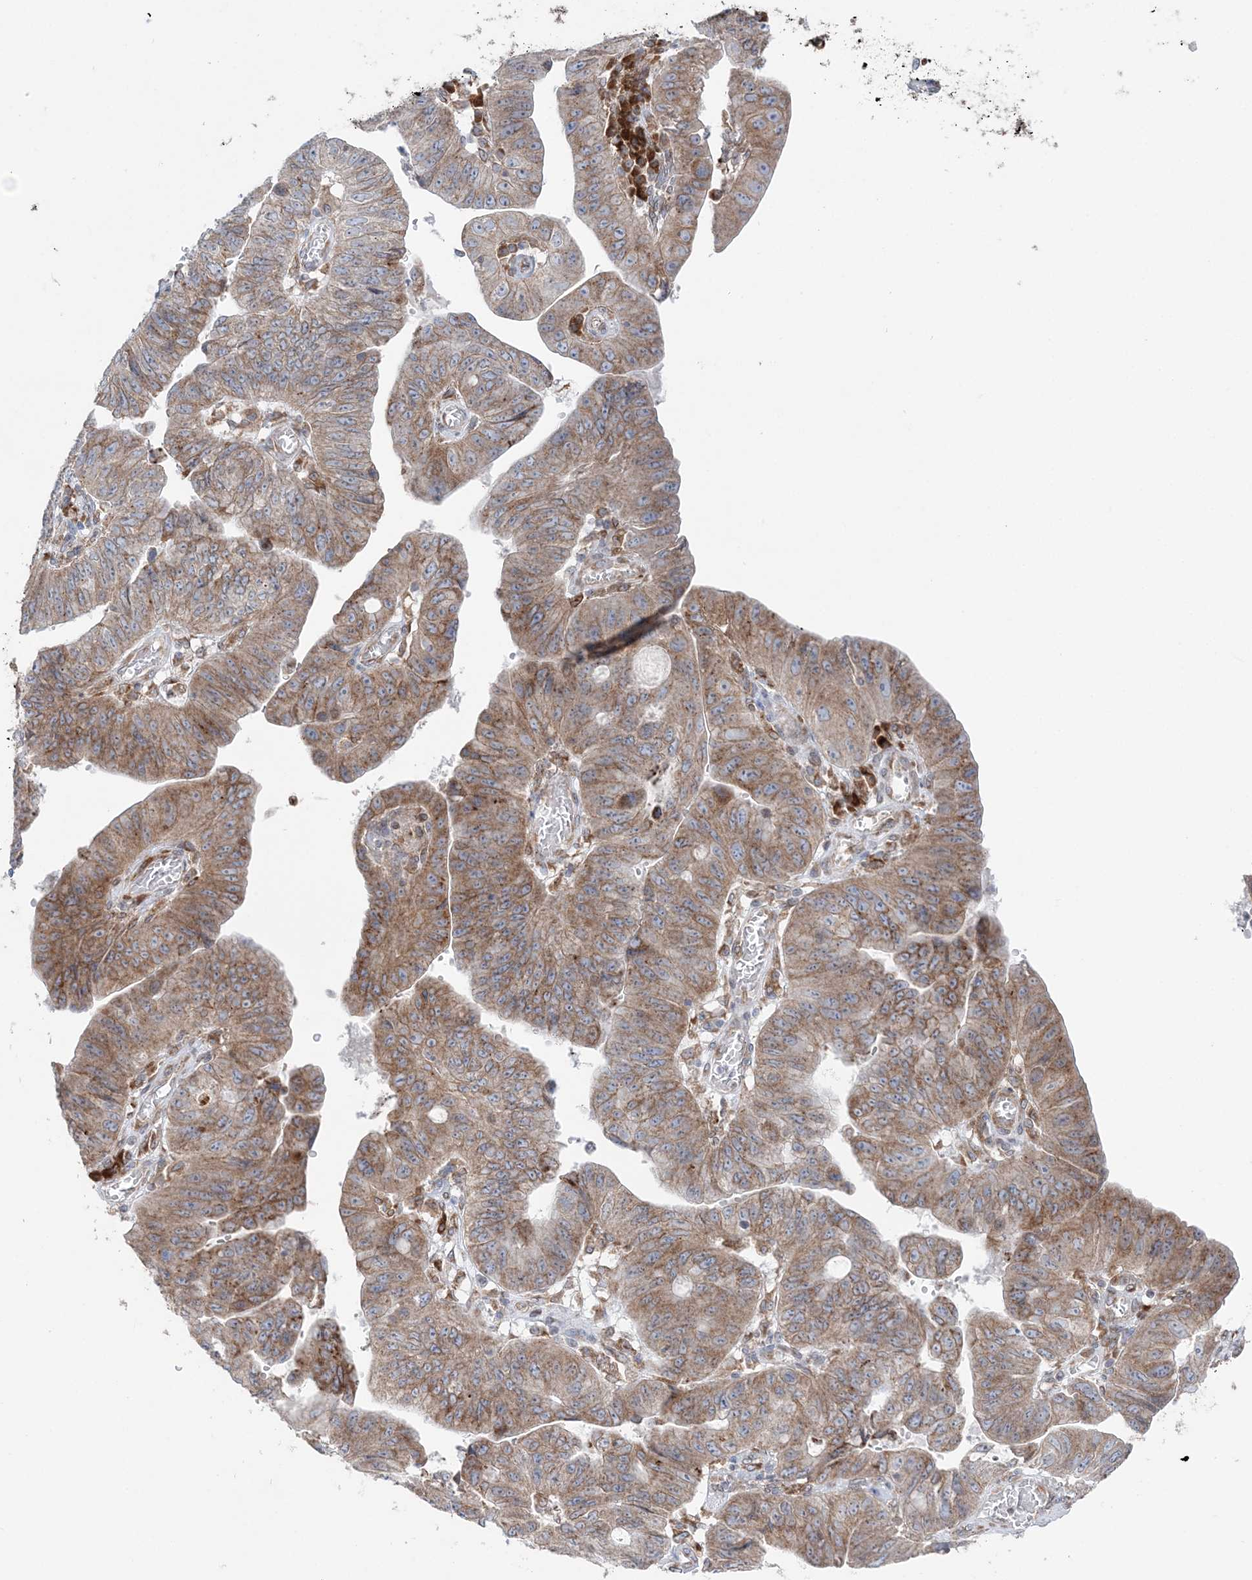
{"staining": {"intensity": "moderate", "quantity": ">75%", "location": "cytoplasmic/membranous"}, "tissue": "stomach cancer", "cell_type": "Tumor cells", "image_type": "cancer", "snomed": [{"axis": "morphology", "description": "Adenocarcinoma, NOS"}, {"axis": "topography", "description": "Stomach"}], "caption": "Immunohistochemical staining of adenocarcinoma (stomach) reveals medium levels of moderate cytoplasmic/membranous protein staining in approximately >75% of tumor cells.", "gene": "TMED10", "patient": {"sex": "male", "age": 59}}